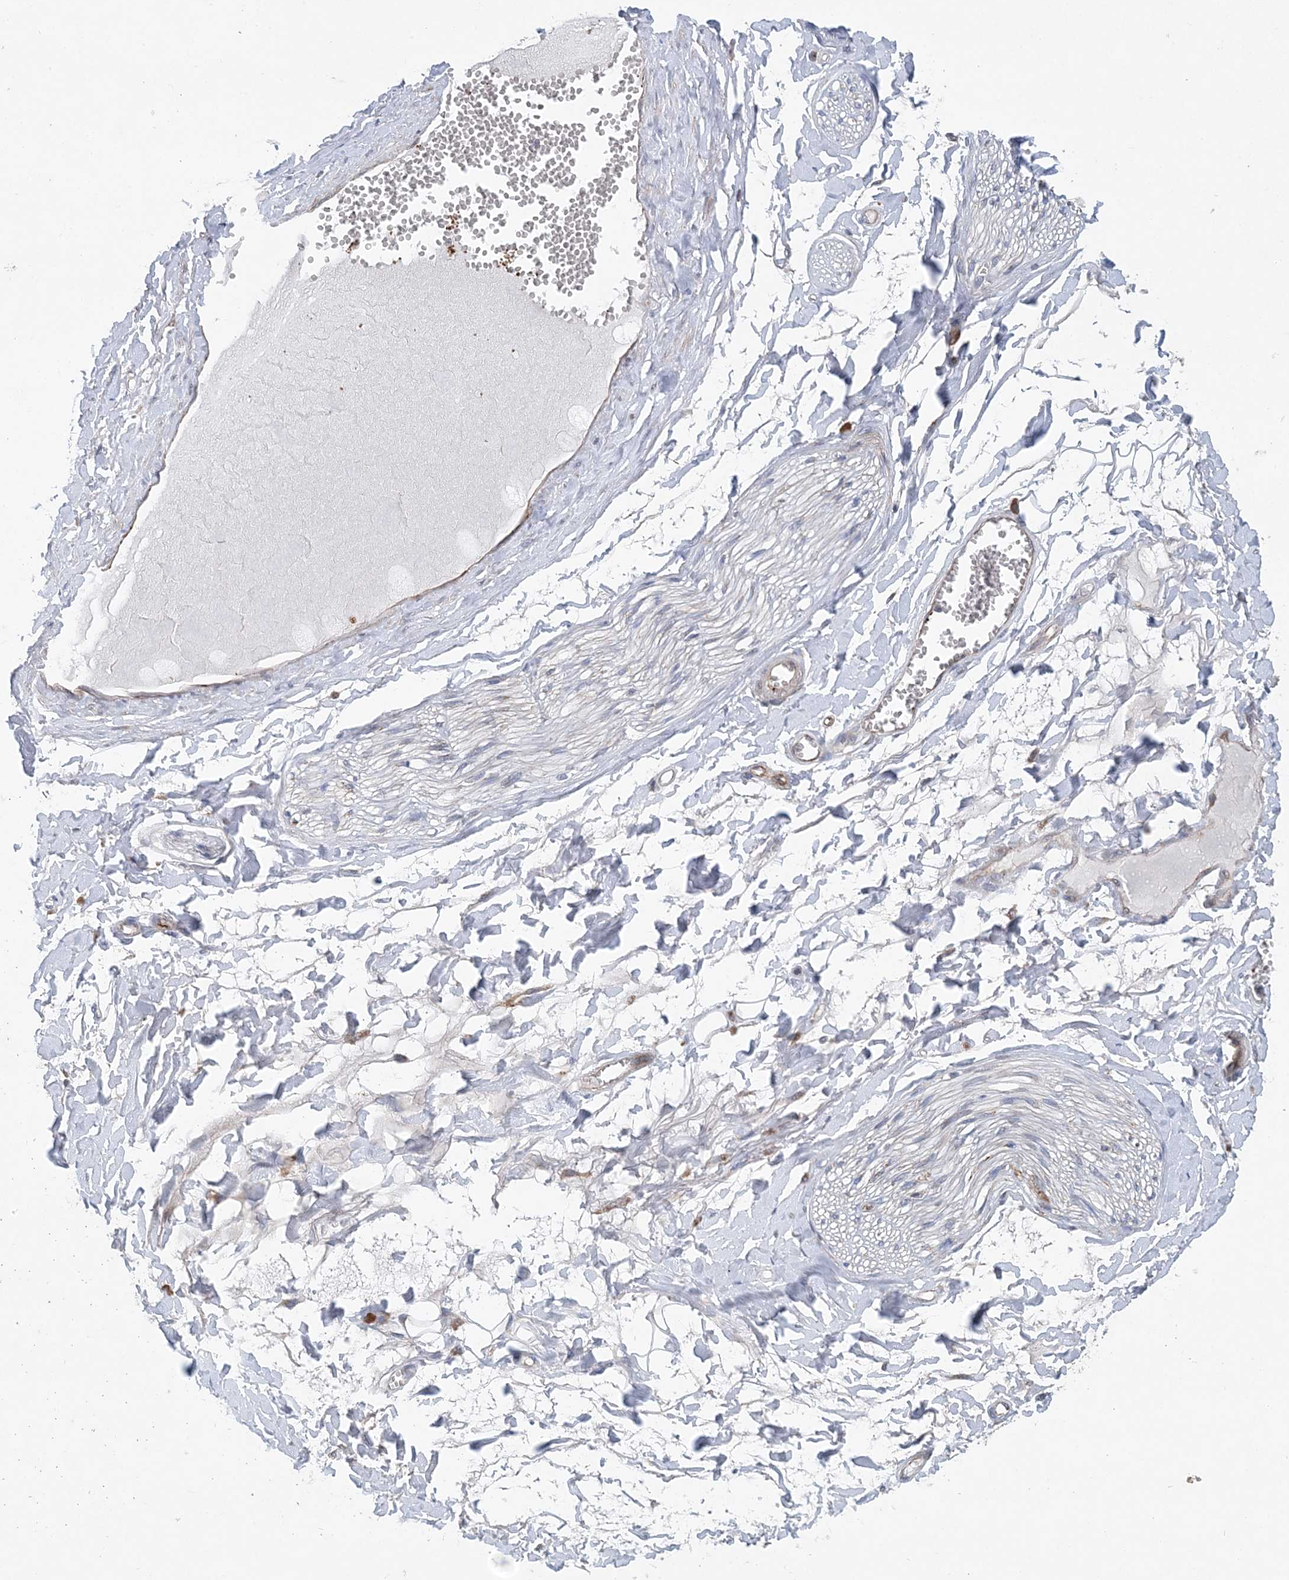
{"staining": {"intensity": "negative", "quantity": "none", "location": "none"}, "tissue": "adipose tissue", "cell_type": "Adipocytes", "image_type": "normal", "snomed": [{"axis": "morphology", "description": "Normal tissue, NOS"}, {"axis": "morphology", "description": "Inflammation, NOS"}, {"axis": "topography", "description": "Salivary gland"}, {"axis": "topography", "description": "Peripheral nerve tissue"}], "caption": "An immunohistochemistry image of normal adipose tissue is shown. There is no staining in adipocytes of adipose tissue.", "gene": "PTTG1IP", "patient": {"sex": "female", "age": 75}}